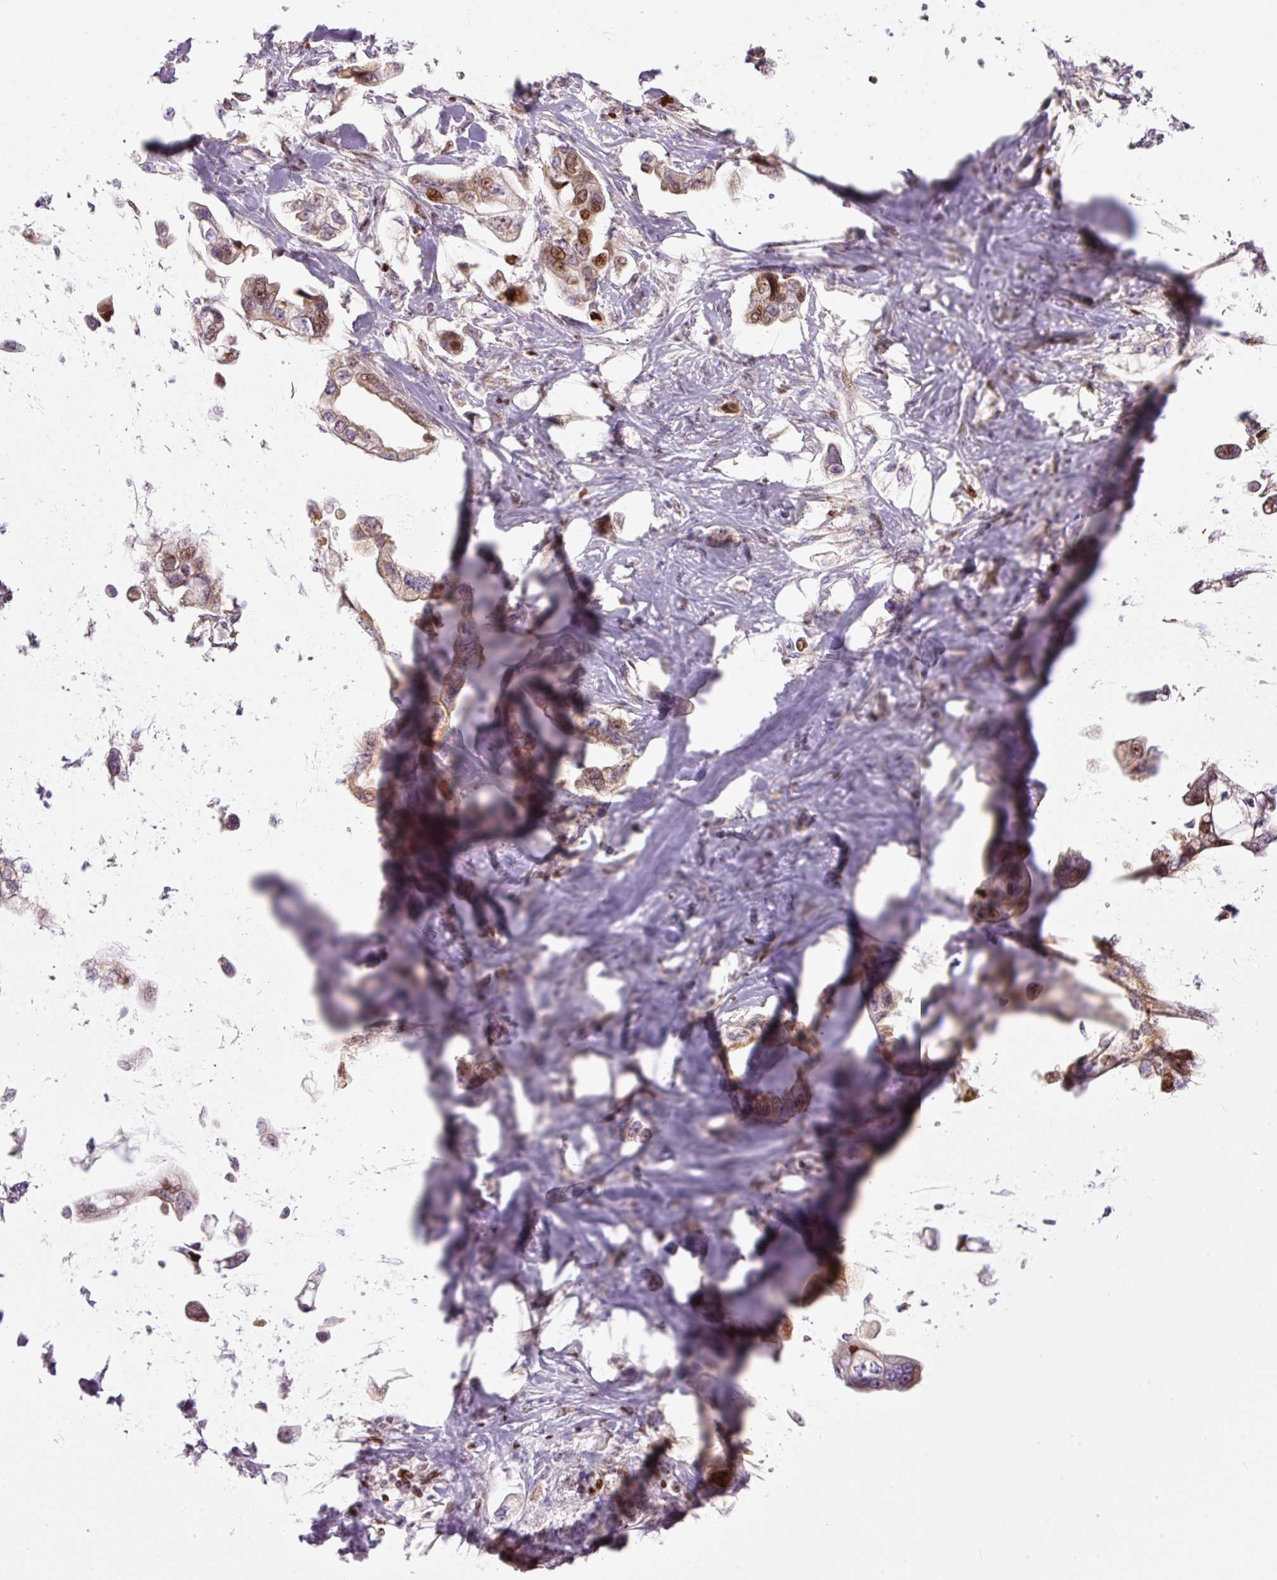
{"staining": {"intensity": "moderate", "quantity": ">75%", "location": "cytoplasmic/membranous,nuclear"}, "tissue": "stomach cancer", "cell_type": "Tumor cells", "image_type": "cancer", "snomed": [{"axis": "morphology", "description": "Adenocarcinoma, NOS"}, {"axis": "topography", "description": "Stomach"}], "caption": "A brown stain shows moderate cytoplasmic/membranous and nuclear staining of a protein in stomach adenocarcinoma tumor cells.", "gene": "TMEM8B", "patient": {"sex": "male", "age": 62}}